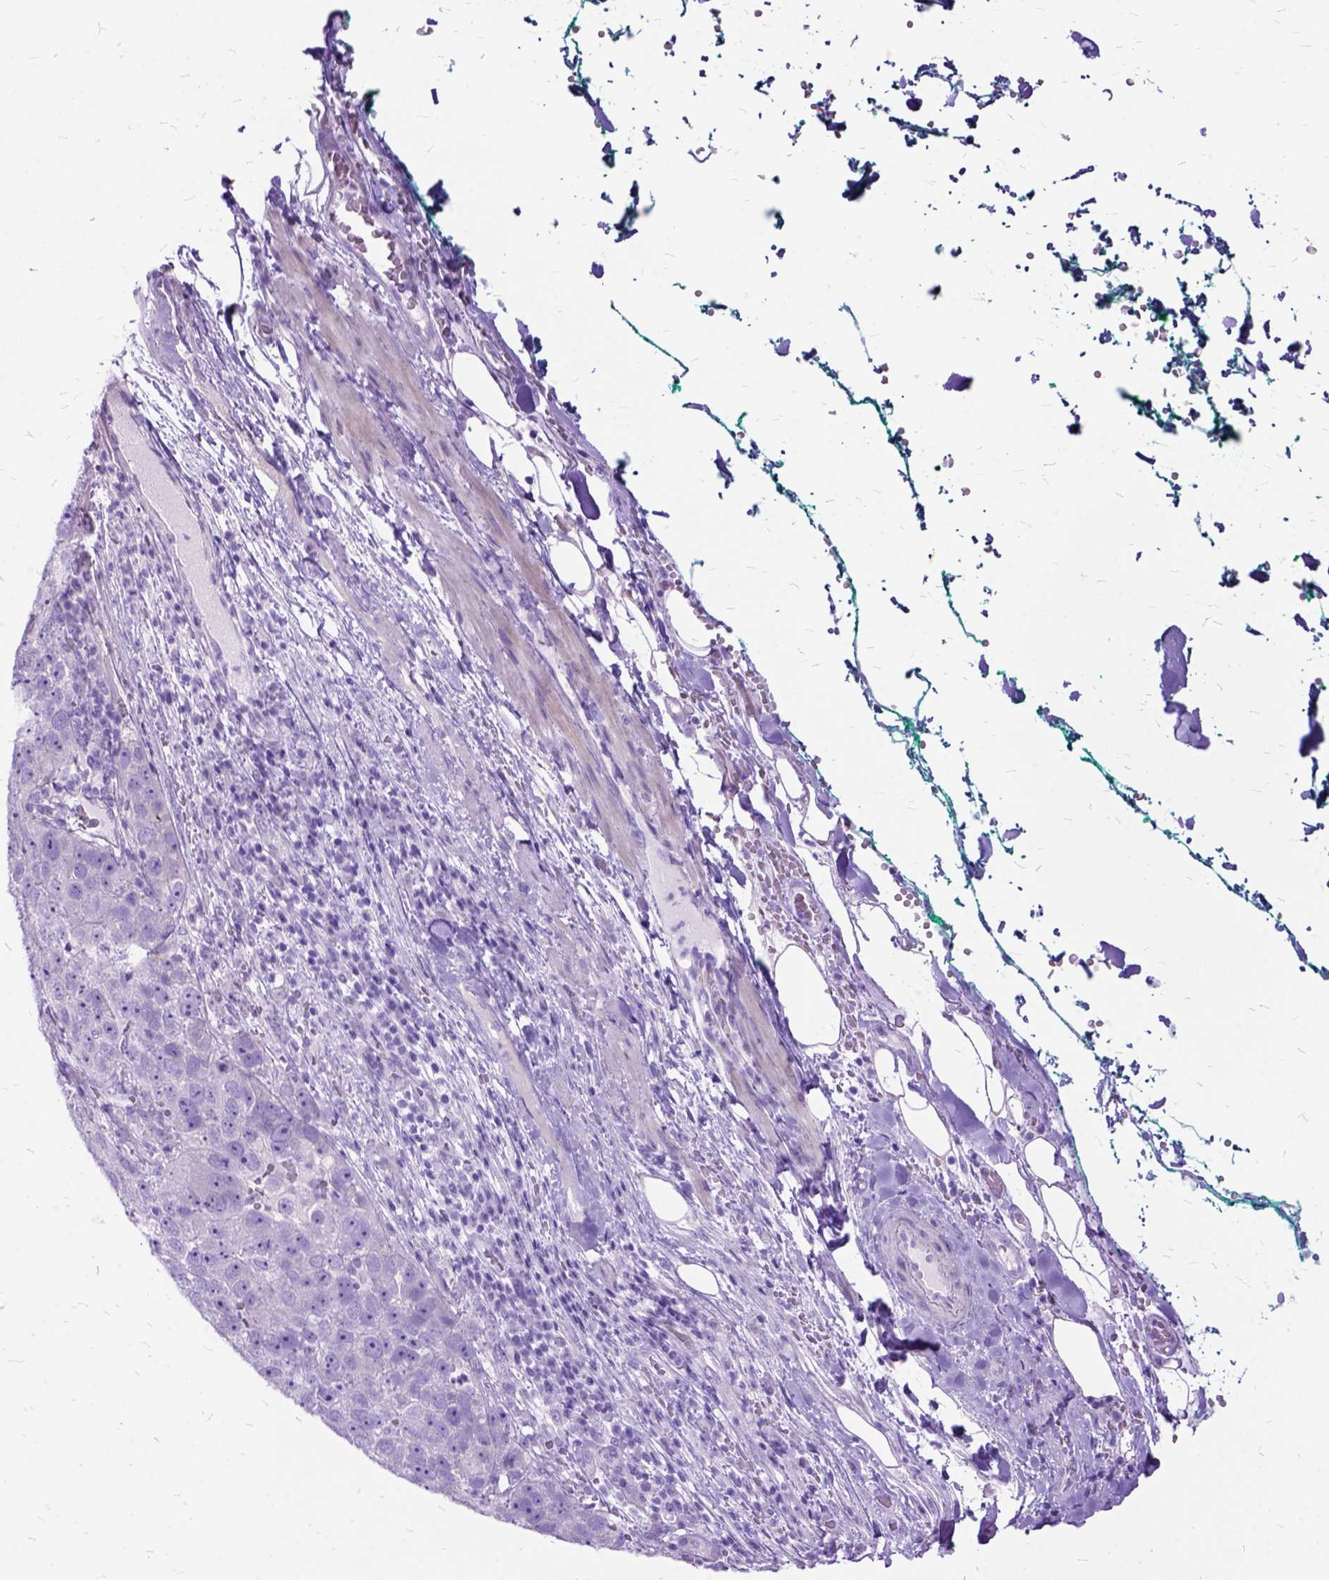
{"staining": {"intensity": "negative", "quantity": "none", "location": "none"}, "tissue": "pancreatic cancer", "cell_type": "Tumor cells", "image_type": "cancer", "snomed": [{"axis": "morphology", "description": "Adenocarcinoma, NOS"}, {"axis": "topography", "description": "Pancreas"}], "caption": "This image is of pancreatic cancer (adenocarcinoma) stained with IHC to label a protein in brown with the nuclei are counter-stained blue. There is no staining in tumor cells.", "gene": "DNAH2", "patient": {"sex": "female", "age": 61}}